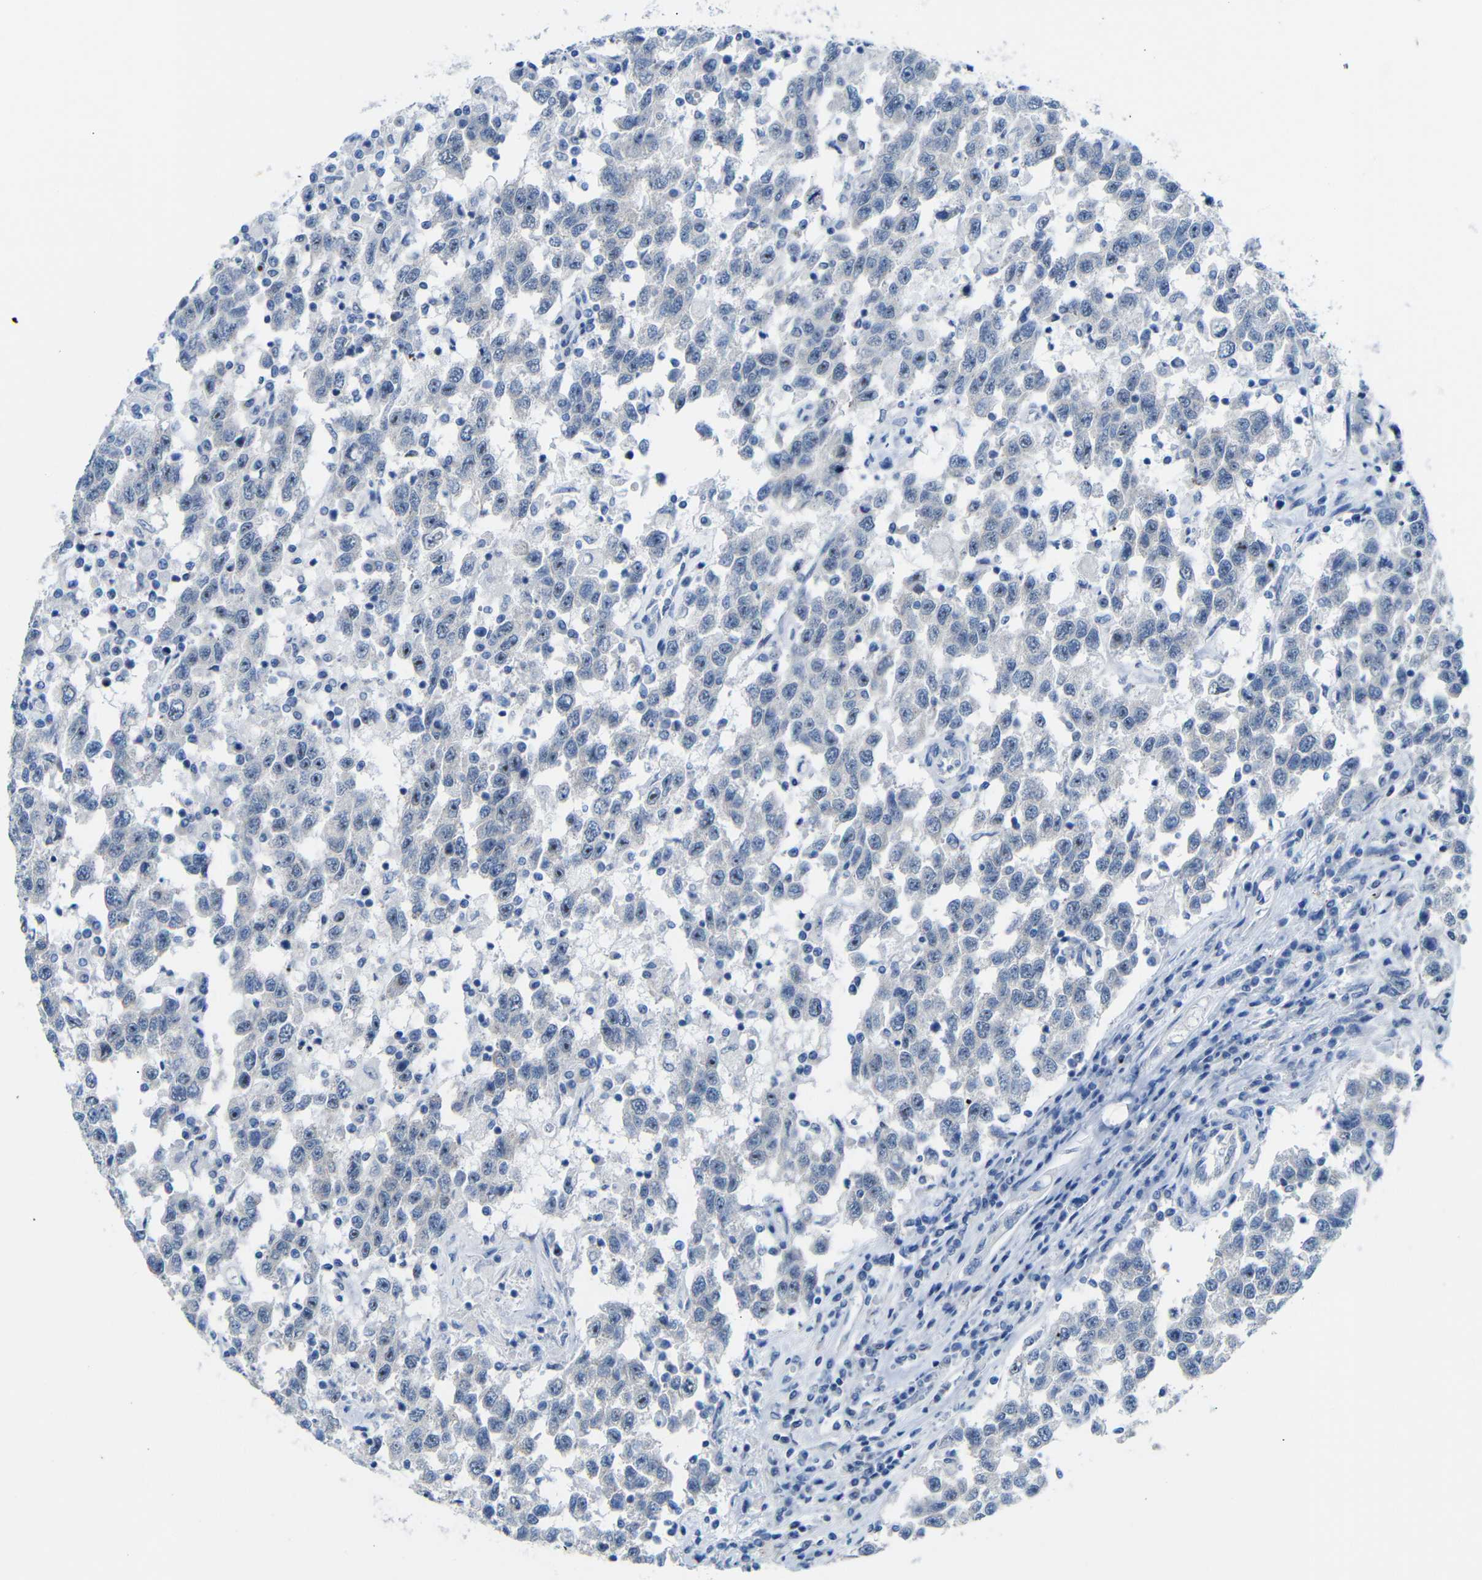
{"staining": {"intensity": "moderate", "quantity": "<25%", "location": "nuclear"}, "tissue": "testis cancer", "cell_type": "Tumor cells", "image_type": "cancer", "snomed": [{"axis": "morphology", "description": "Seminoma, NOS"}, {"axis": "topography", "description": "Testis"}], "caption": "Protein analysis of seminoma (testis) tissue demonstrates moderate nuclear positivity in approximately <25% of tumor cells.", "gene": "C1orf210", "patient": {"sex": "male", "age": 41}}